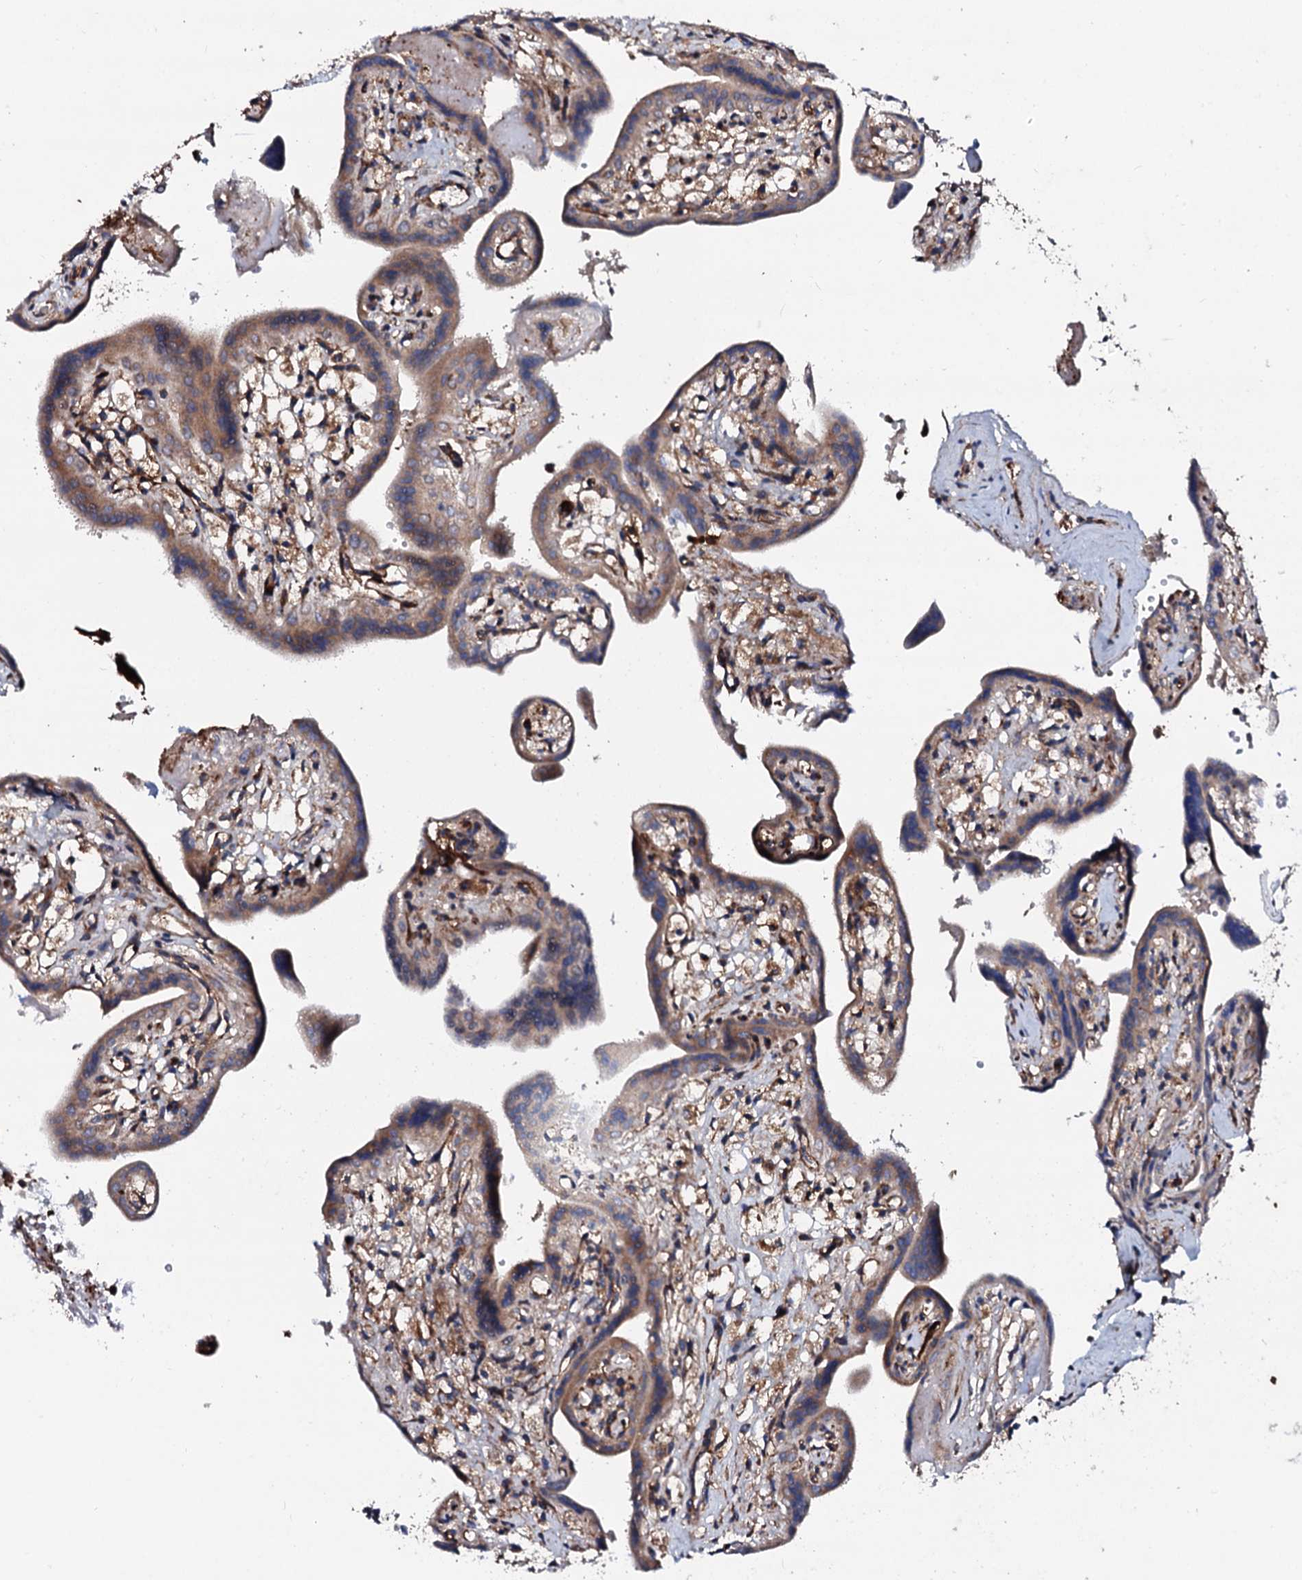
{"staining": {"intensity": "moderate", "quantity": ">75%", "location": "cytoplasmic/membranous"}, "tissue": "placenta", "cell_type": "Trophoblastic cells", "image_type": "normal", "snomed": [{"axis": "morphology", "description": "Normal tissue, NOS"}, {"axis": "topography", "description": "Placenta"}], "caption": "Immunohistochemical staining of unremarkable human placenta exhibits moderate cytoplasmic/membranous protein positivity in approximately >75% of trophoblastic cells. The protein of interest is shown in brown color, while the nuclei are stained blue.", "gene": "ENSG00000256591", "patient": {"sex": "female", "age": 37}}